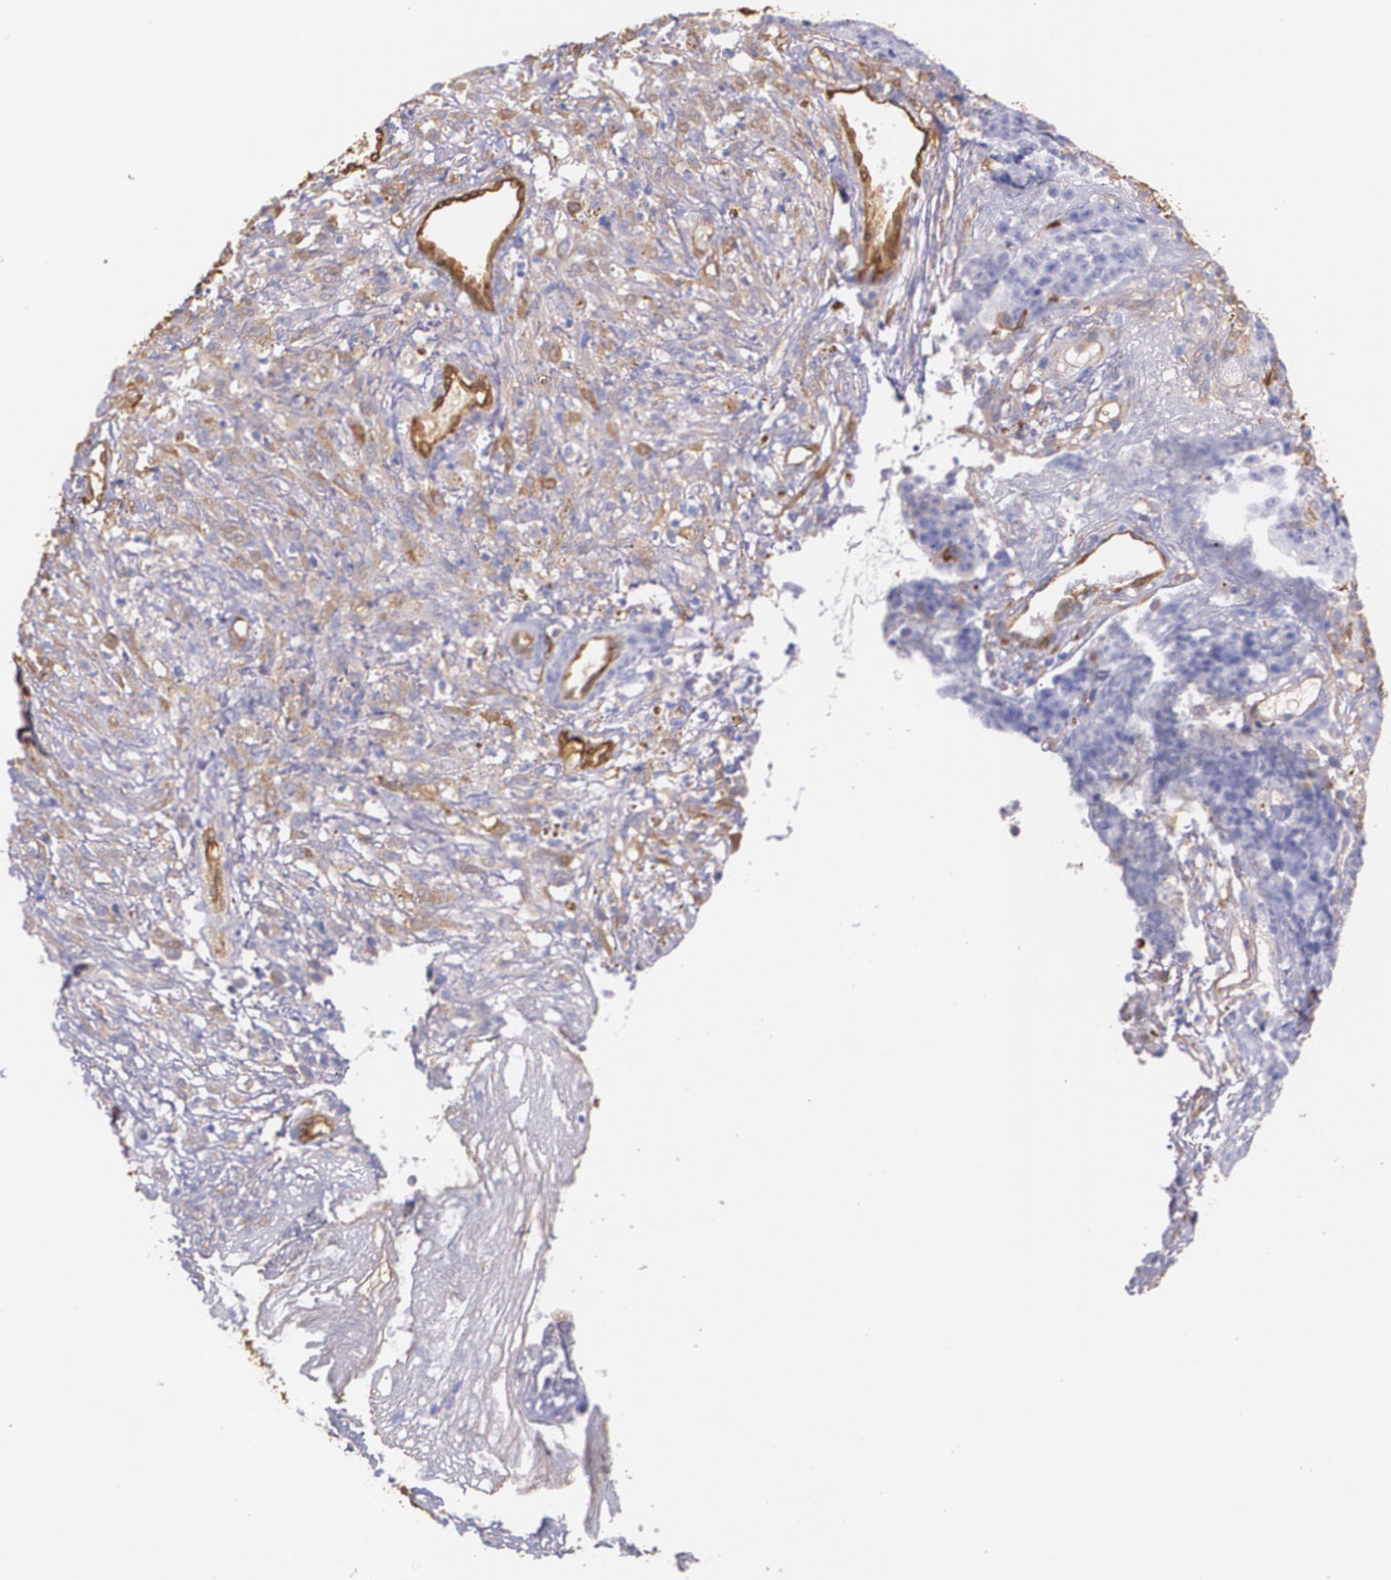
{"staining": {"intensity": "negative", "quantity": "none", "location": "none"}, "tissue": "ovarian cancer", "cell_type": "Tumor cells", "image_type": "cancer", "snomed": [{"axis": "morphology", "description": "Carcinoma, endometroid"}, {"axis": "topography", "description": "Ovary"}], "caption": "DAB immunohistochemical staining of ovarian cancer (endometroid carcinoma) demonstrates no significant staining in tumor cells.", "gene": "MMP2", "patient": {"sex": "female", "age": 42}}